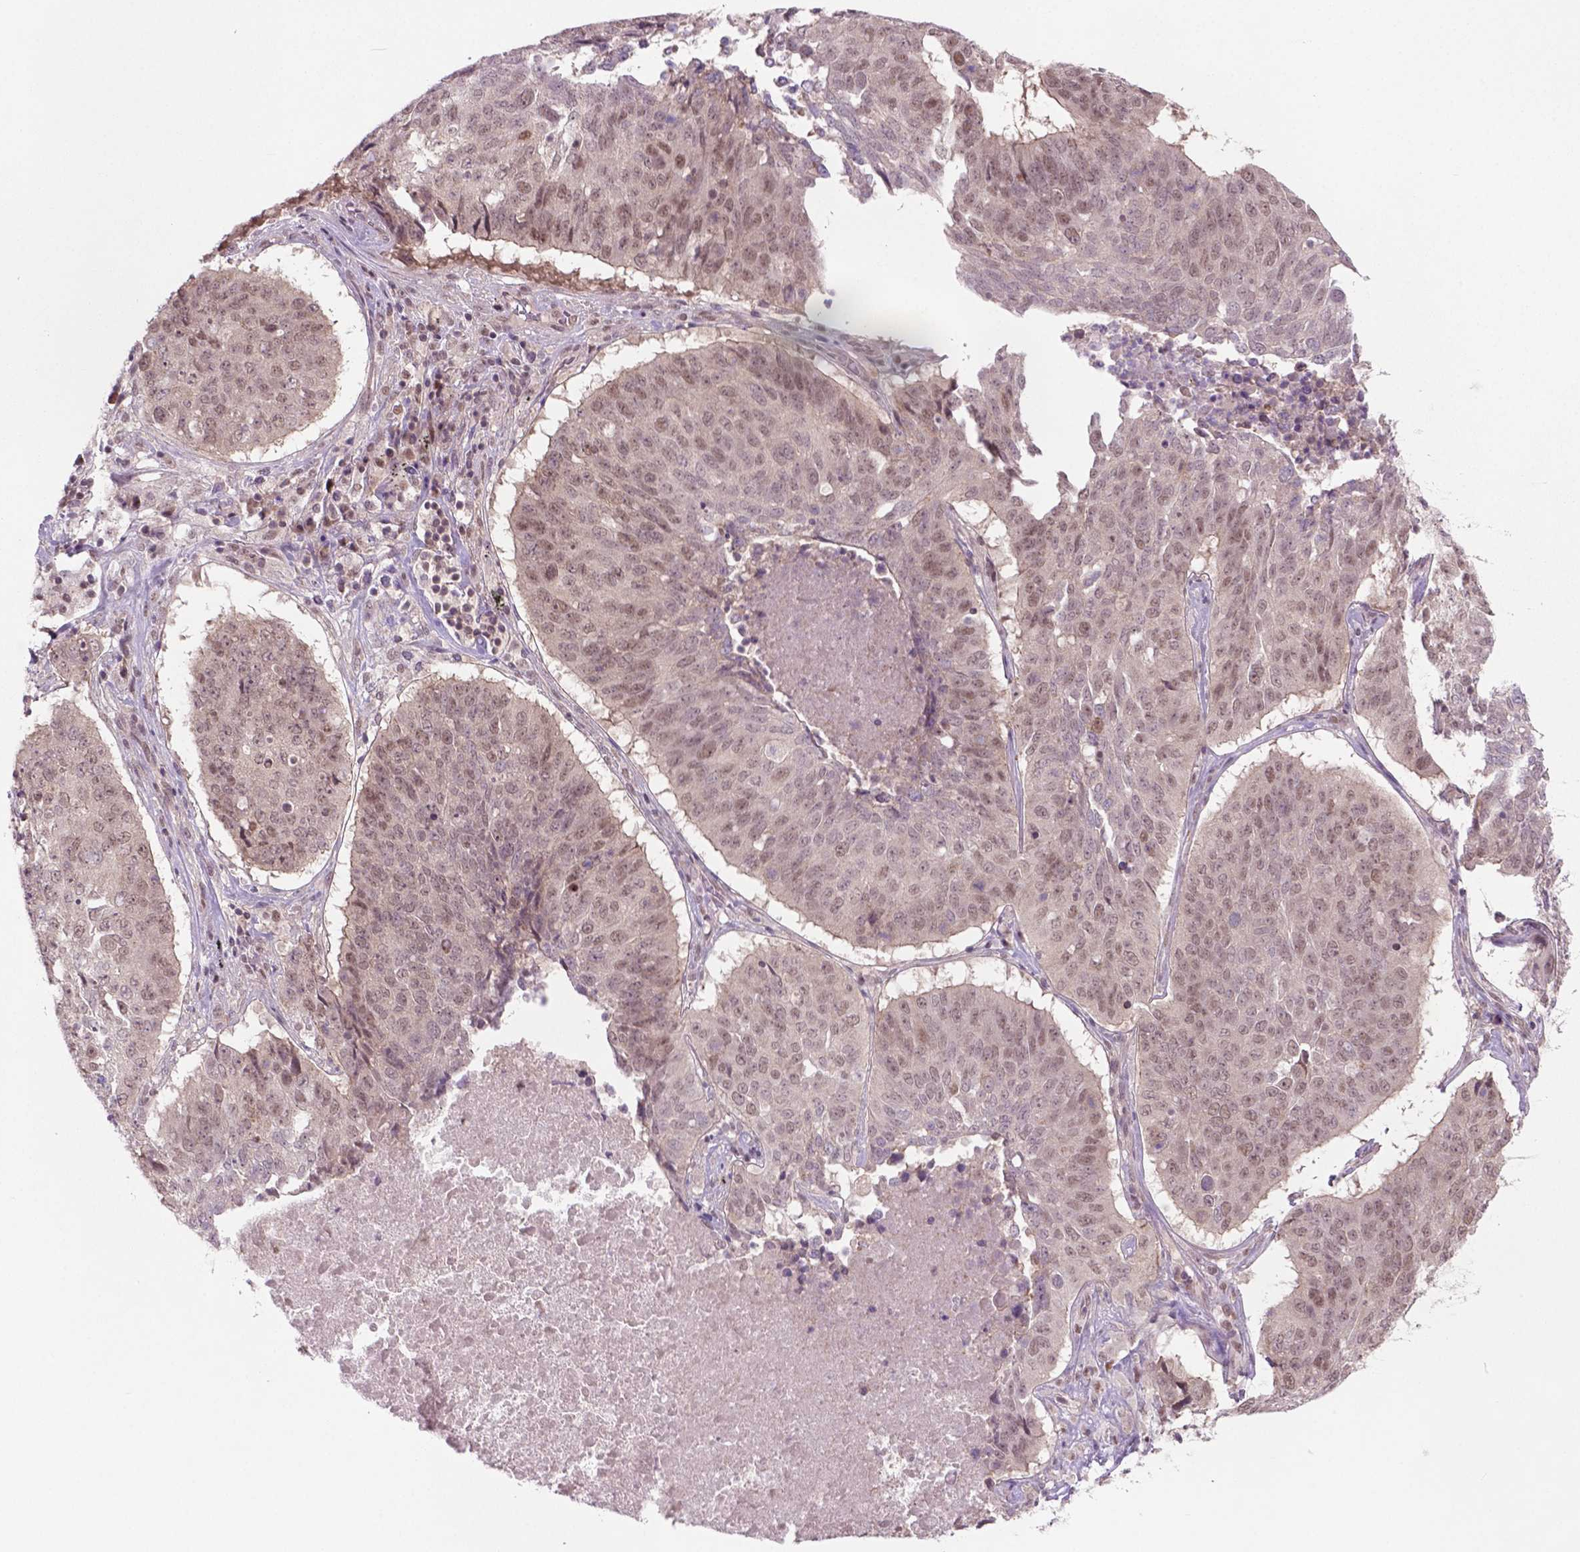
{"staining": {"intensity": "weak", "quantity": ">75%", "location": "nuclear"}, "tissue": "lung cancer", "cell_type": "Tumor cells", "image_type": "cancer", "snomed": [{"axis": "morphology", "description": "Normal tissue, NOS"}, {"axis": "morphology", "description": "Squamous cell carcinoma, NOS"}, {"axis": "topography", "description": "Bronchus"}, {"axis": "topography", "description": "Lung"}], "caption": "Protein expression by immunohistochemistry (IHC) displays weak nuclear positivity in approximately >75% of tumor cells in lung cancer (squamous cell carcinoma). The staining is performed using DAB (3,3'-diaminobenzidine) brown chromogen to label protein expression. The nuclei are counter-stained blue using hematoxylin.", "gene": "PHAX", "patient": {"sex": "male", "age": 64}}